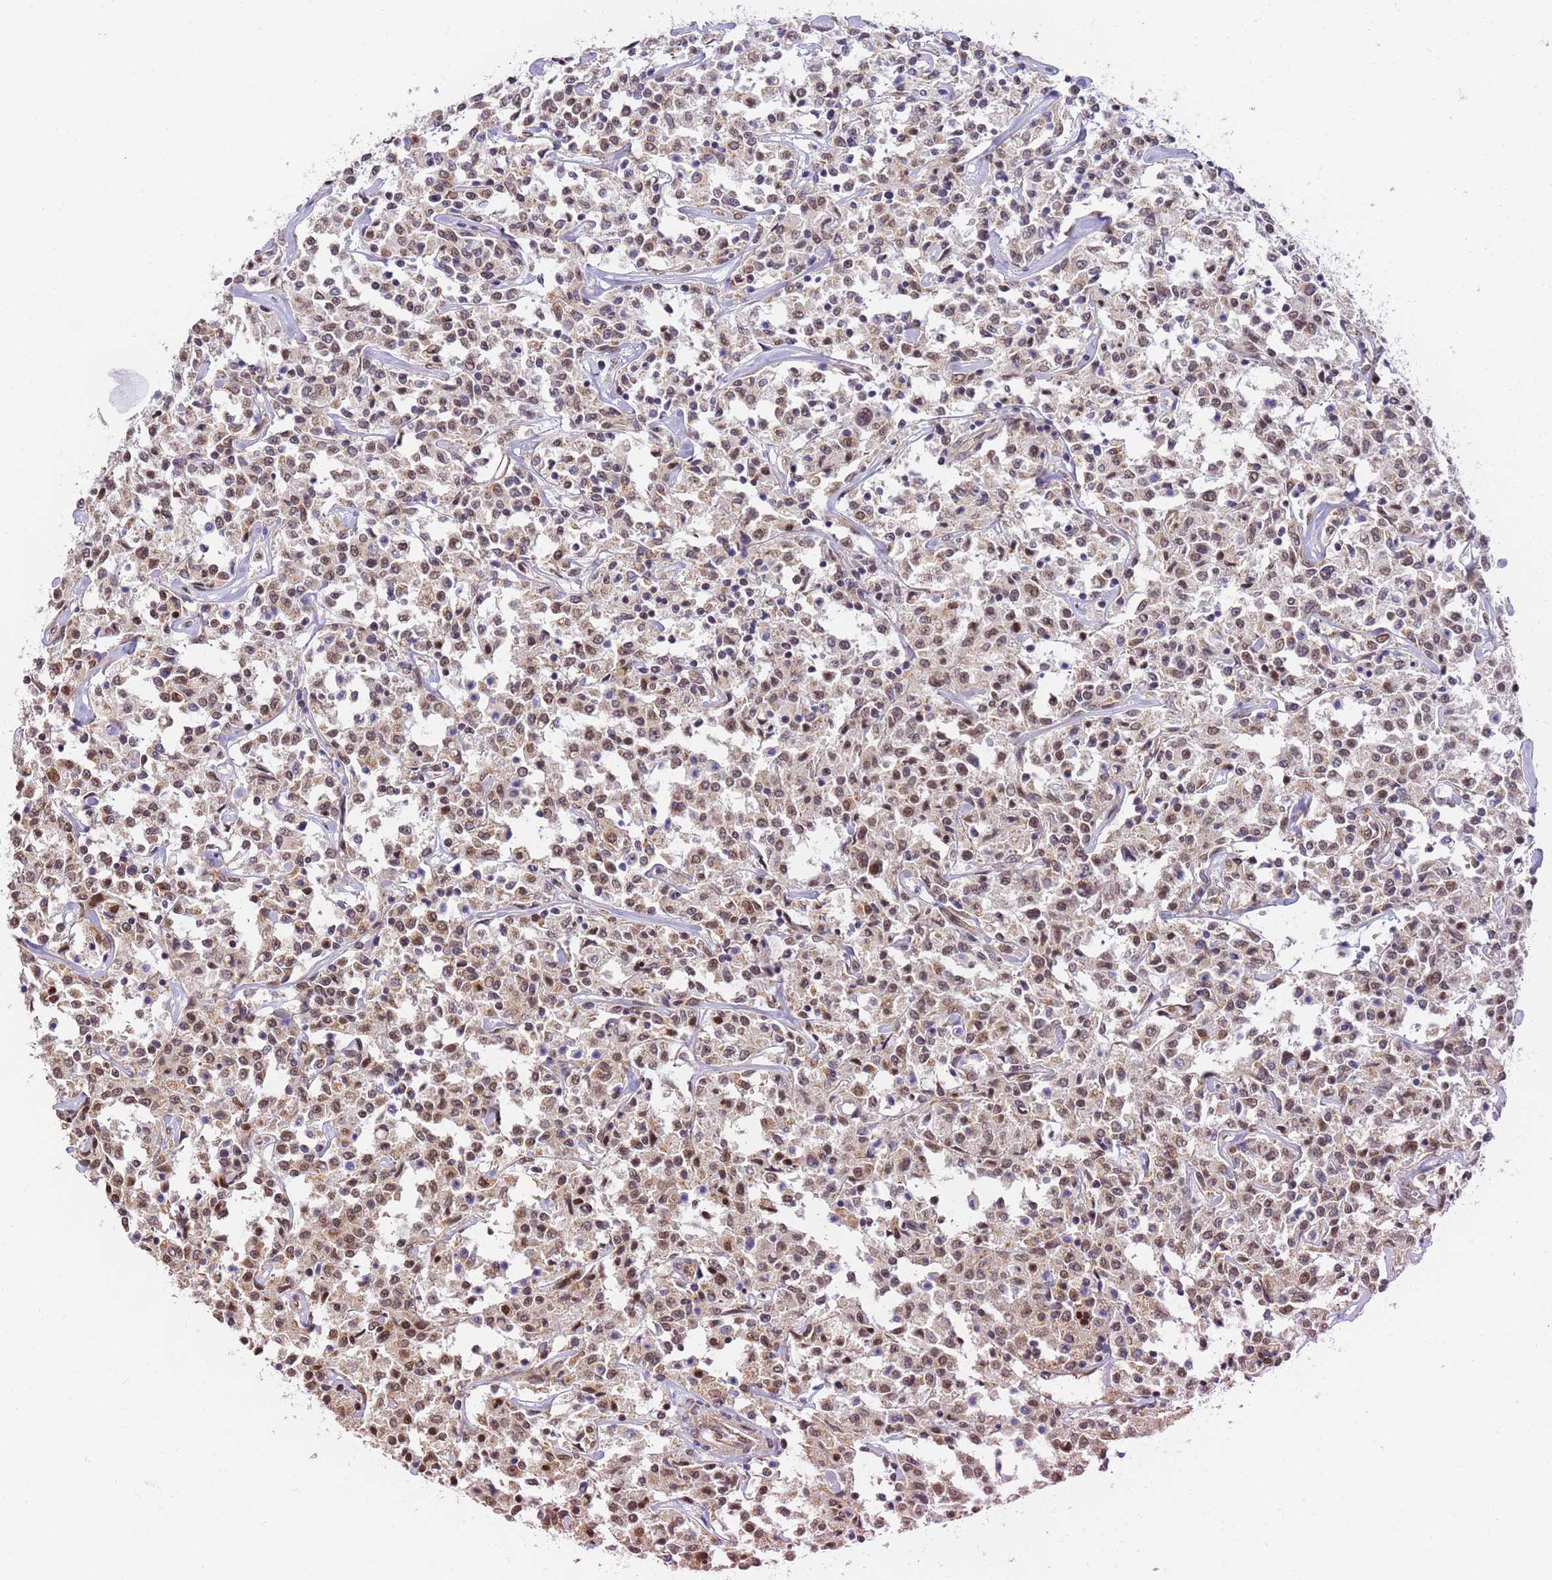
{"staining": {"intensity": "weak", "quantity": ">75%", "location": "nuclear"}, "tissue": "lymphoma", "cell_type": "Tumor cells", "image_type": "cancer", "snomed": [{"axis": "morphology", "description": "Malignant lymphoma, non-Hodgkin's type, Low grade"}, {"axis": "topography", "description": "Small intestine"}], "caption": "Malignant lymphoma, non-Hodgkin's type (low-grade) stained for a protein shows weak nuclear positivity in tumor cells. (Stains: DAB in brown, nuclei in blue, Microscopy: brightfield microscopy at high magnification).", "gene": "RAPGEF3", "patient": {"sex": "female", "age": 59}}